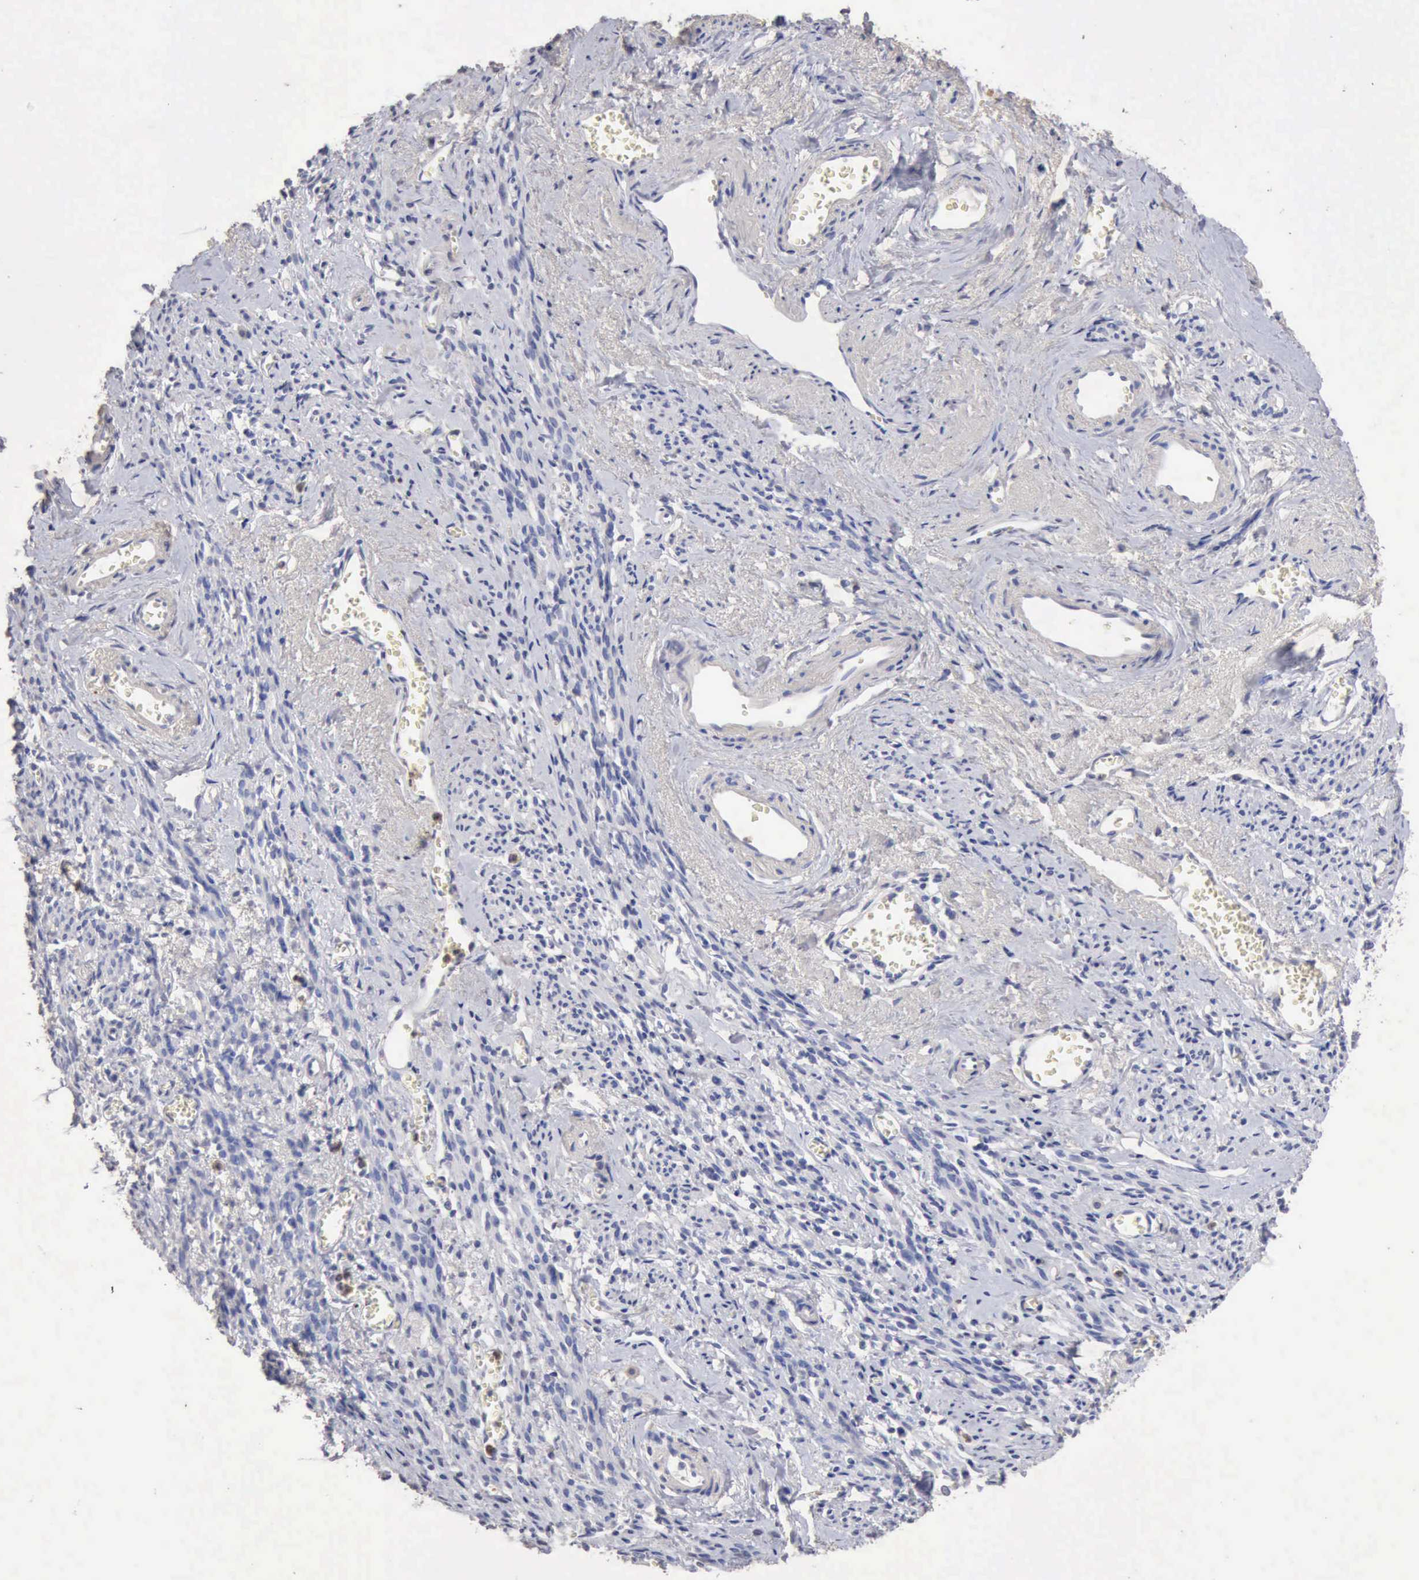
{"staining": {"intensity": "negative", "quantity": "none", "location": "none"}, "tissue": "endometrial cancer", "cell_type": "Tumor cells", "image_type": "cancer", "snomed": [{"axis": "morphology", "description": "Adenocarcinoma, NOS"}, {"axis": "topography", "description": "Endometrium"}], "caption": "Tumor cells are negative for protein expression in human endometrial adenocarcinoma.", "gene": "KRT6B", "patient": {"sex": "female", "age": 75}}